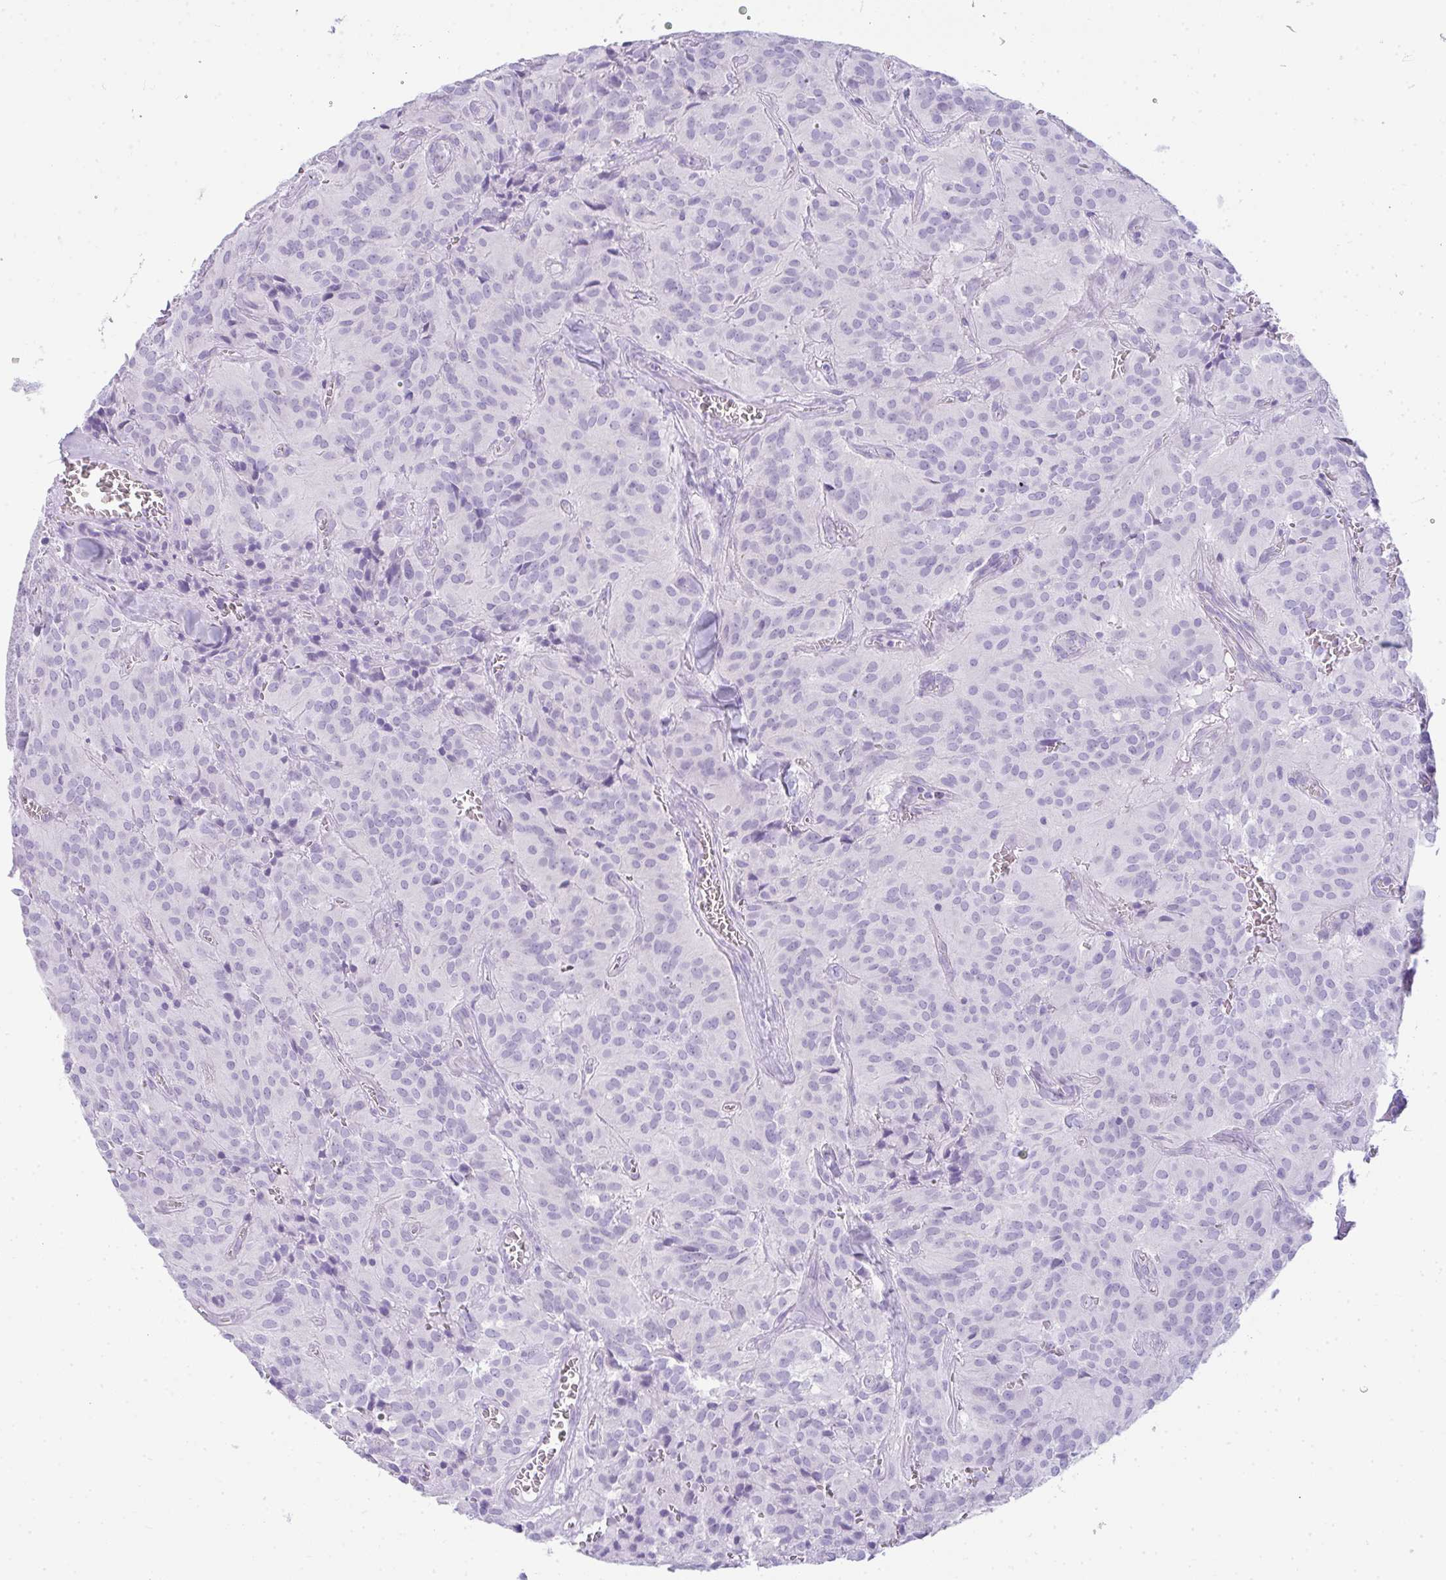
{"staining": {"intensity": "negative", "quantity": "none", "location": "none"}, "tissue": "glioma", "cell_type": "Tumor cells", "image_type": "cancer", "snomed": [{"axis": "morphology", "description": "Glioma, malignant, Low grade"}, {"axis": "topography", "description": "Brain"}], "caption": "Glioma was stained to show a protein in brown. There is no significant staining in tumor cells.", "gene": "RASL10A", "patient": {"sex": "male", "age": 42}}